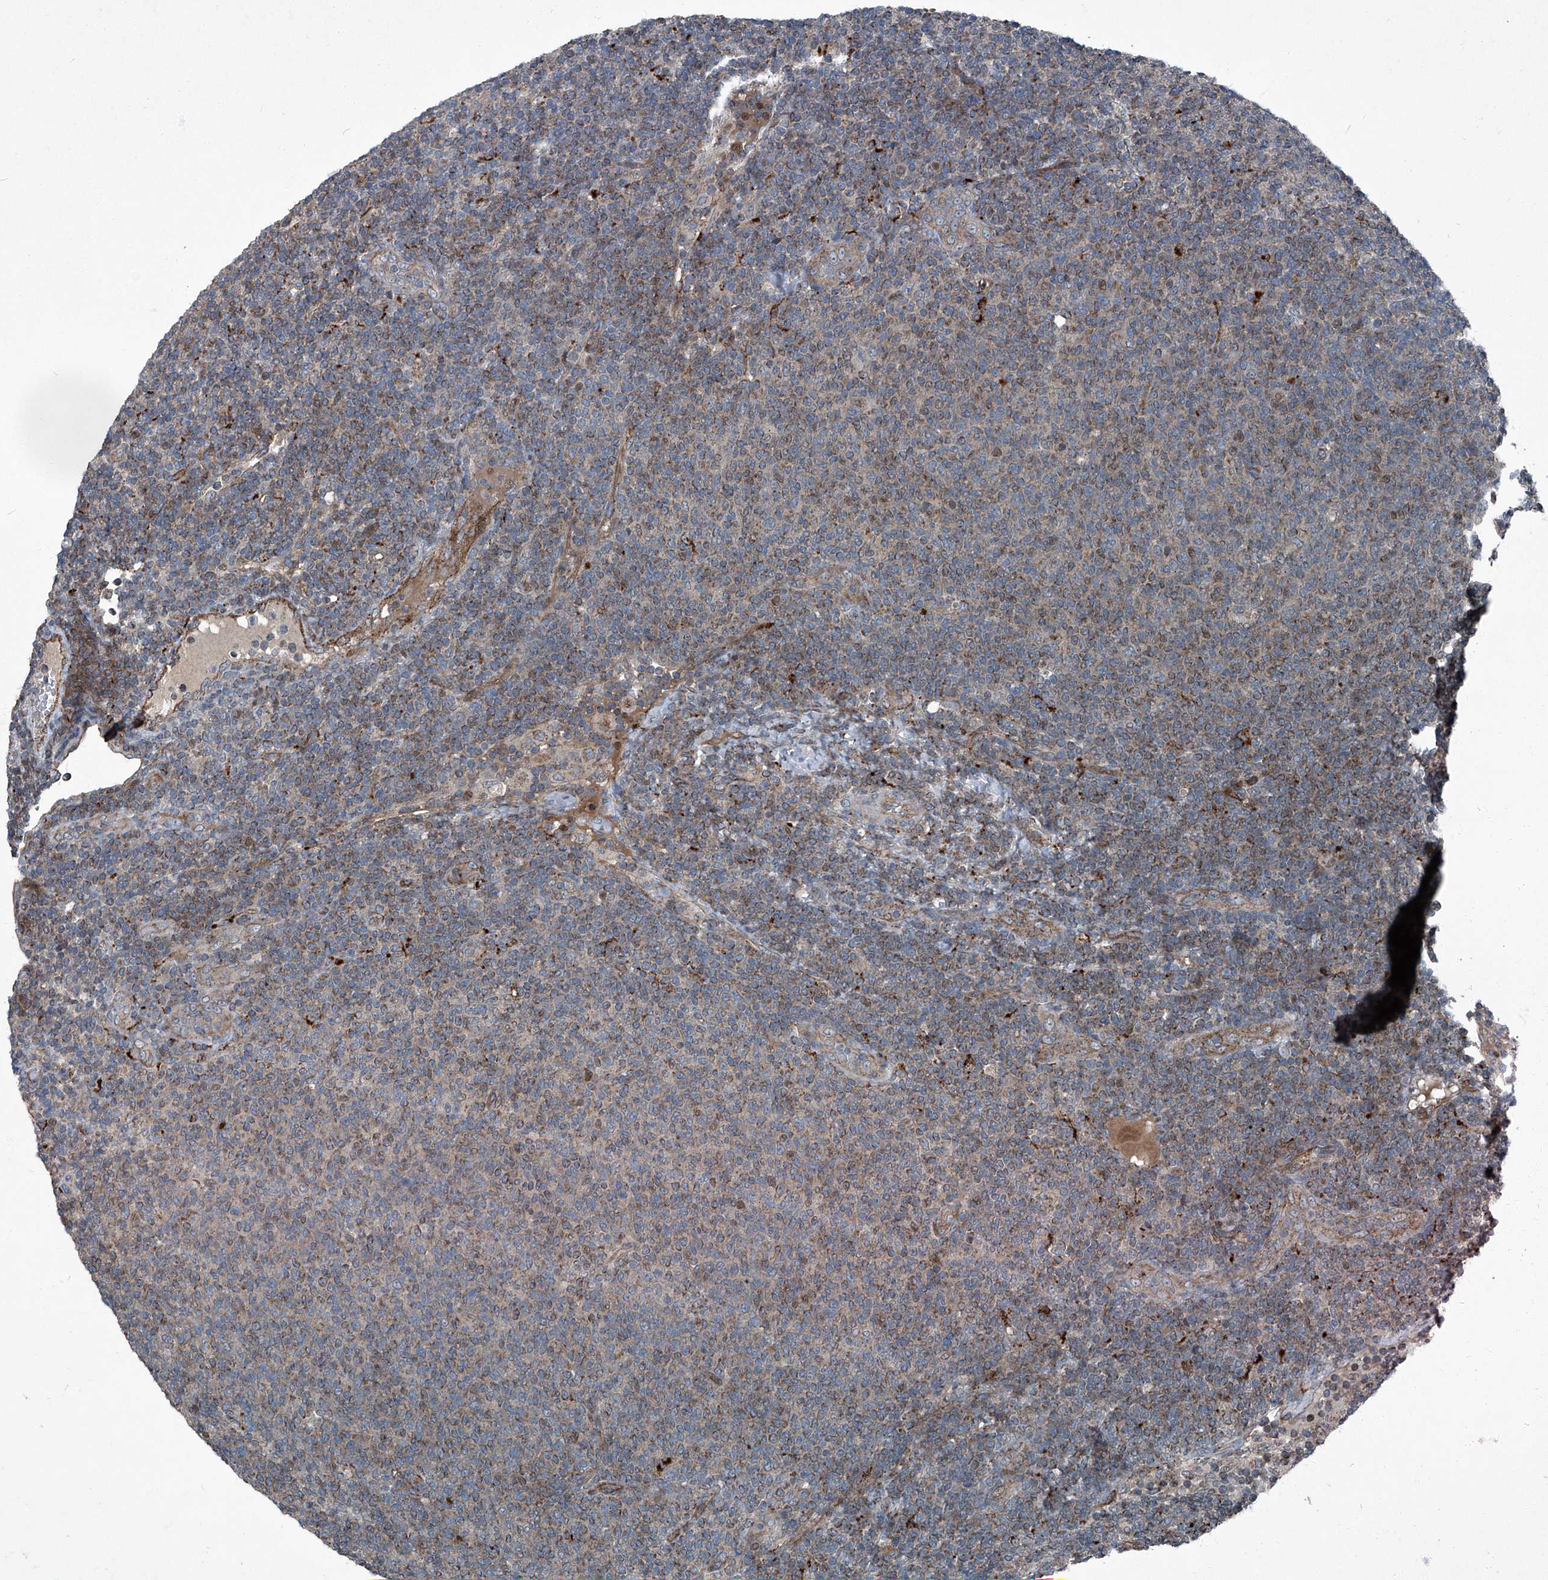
{"staining": {"intensity": "moderate", "quantity": "25%-75%", "location": "cytoplasmic/membranous"}, "tissue": "lymphoma", "cell_type": "Tumor cells", "image_type": "cancer", "snomed": [{"axis": "morphology", "description": "Malignant lymphoma, non-Hodgkin's type, Low grade"}, {"axis": "topography", "description": "Lymph node"}], "caption": "Brown immunohistochemical staining in human low-grade malignant lymphoma, non-Hodgkin's type displays moderate cytoplasmic/membranous expression in about 25%-75% of tumor cells. The staining is performed using DAB brown chromogen to label protein expression. The nuclei are counter-stained blue using hematoxylin.", "gene": "SENP2", "patient": {"sex": "male", "age": 66}}